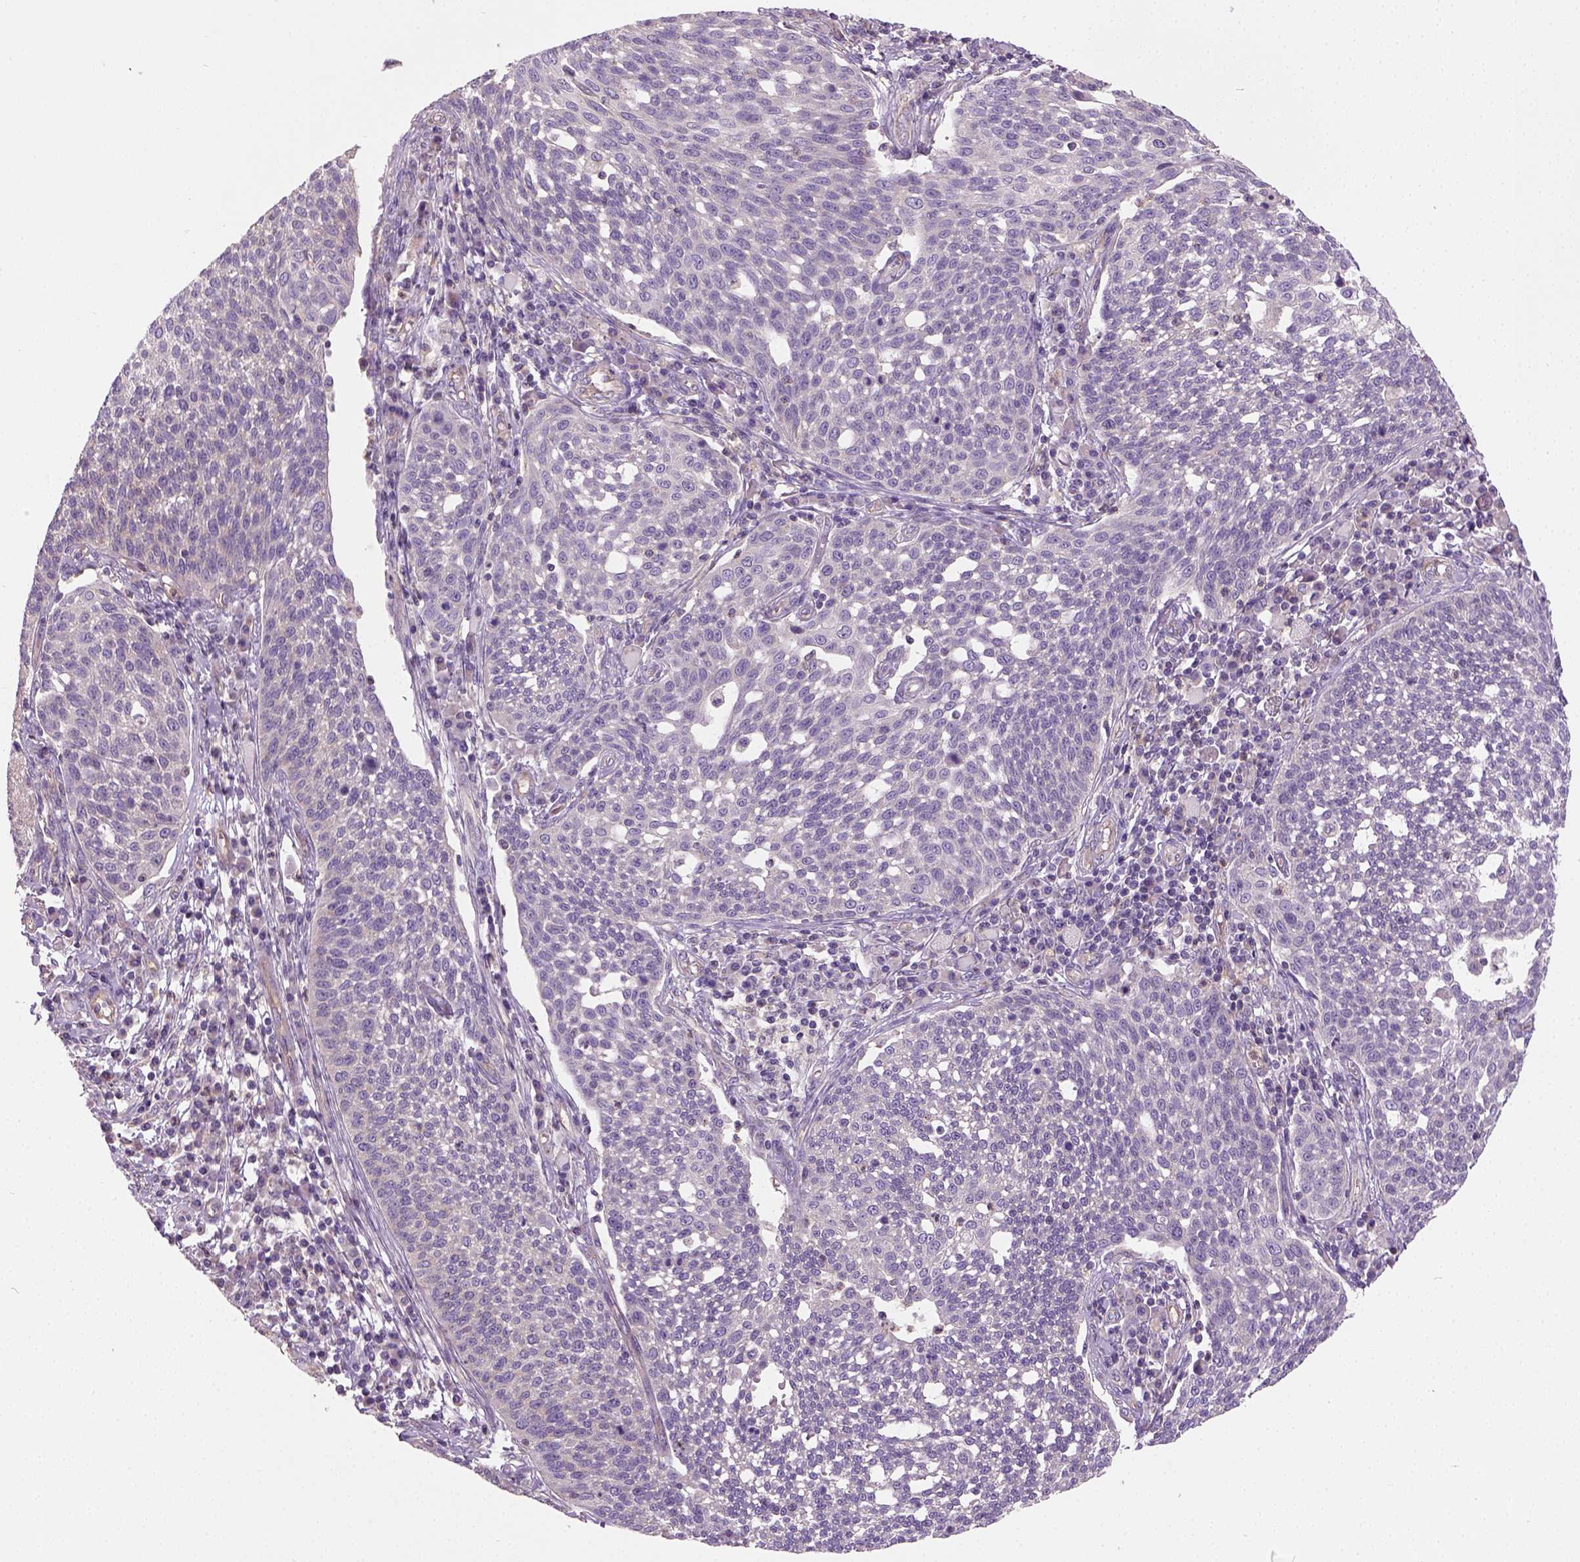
{"staining": {"intensity": "weak", "quantity": "<25%", "location": "cytoplasmic/membranous"}, "tissue": "cervical cancer", "cell_type": "Tumor cells", "image_type": "cancer", "snomed": [{"axis": "morphology", "description": "Squamous cell carcinoma, NOS"}, {"axis": "topography", "description": "Cervix"}], "caption": "Tumor cells show no significant protein expression in squamous cell carcinoma (cervical).", "gene": "CRACR2A", "patient": {"sex": "female", "age": 34}}